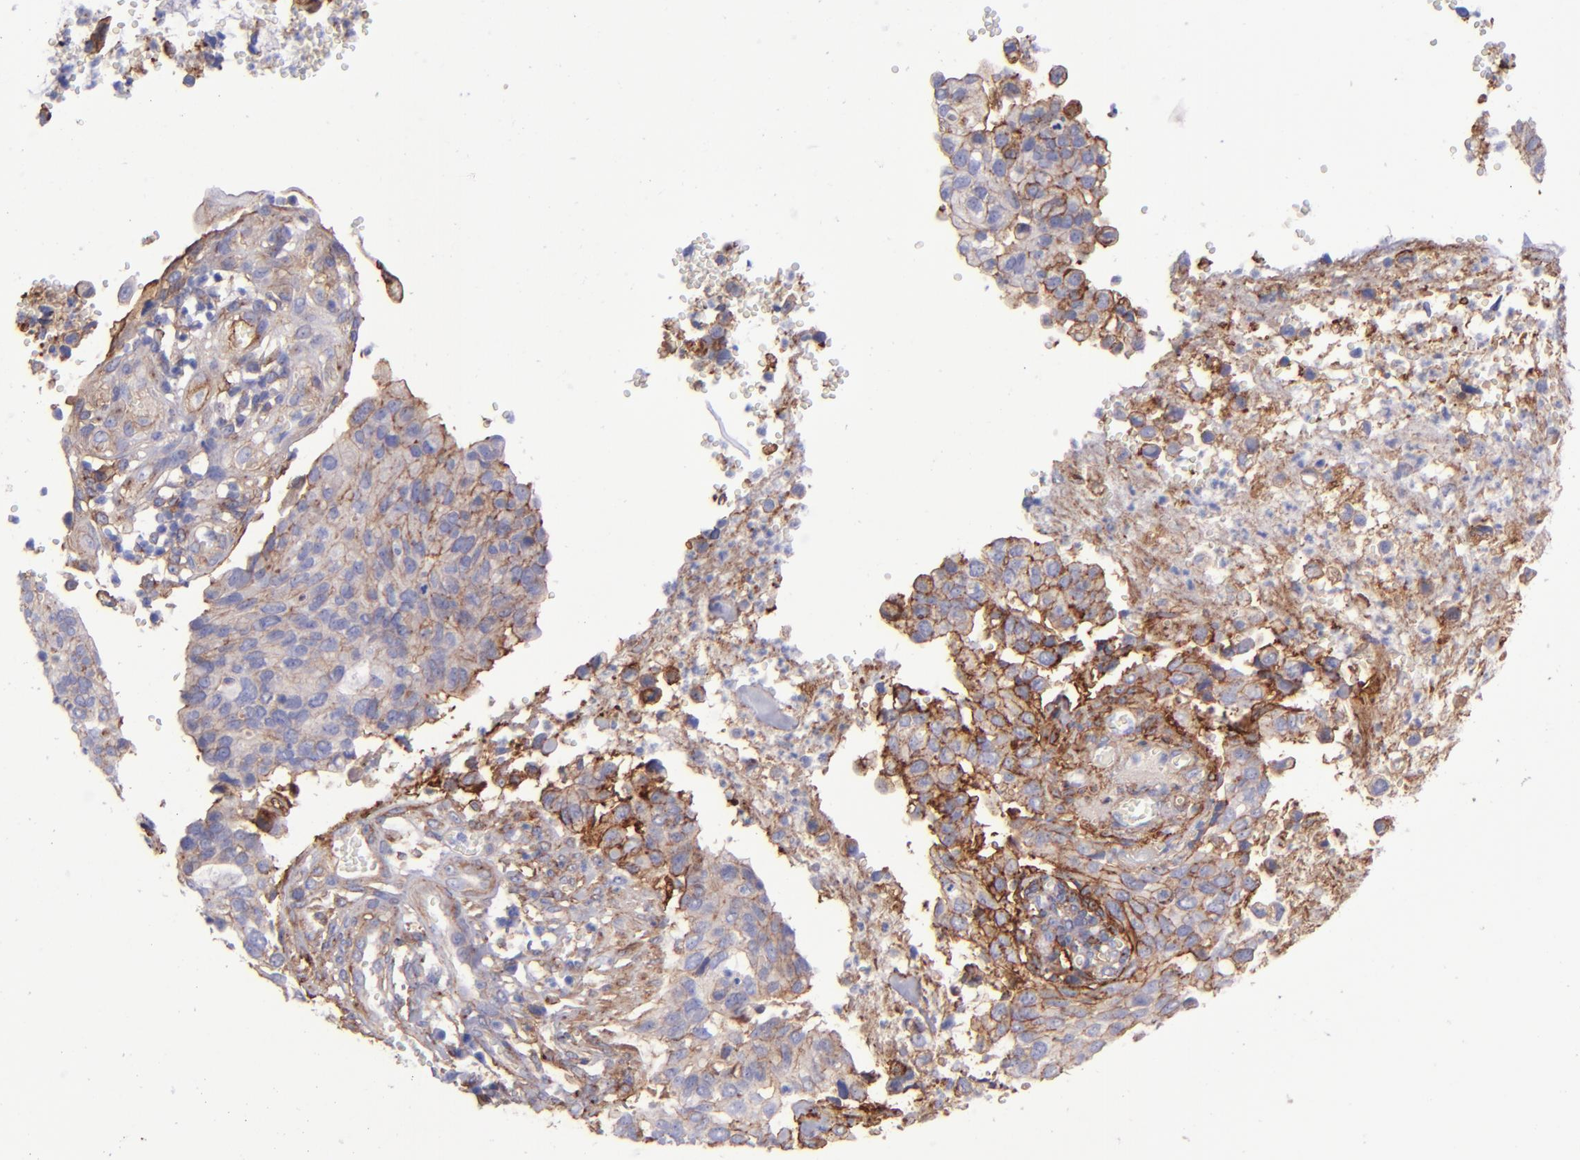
{"staining": {"intensity": "moderate", "quantity": "25%-75%", "location": "cytoplasmic/membranous"}, "tissue": "cervical cancer", "cell_type": "Tumor cells", "image_type": "cancer", "snomed": [{"axis": "morphology", "description": "Normal tissue, NOS"}, {"axis": "morphology", "description": "Squamous cell carcinoma, NOS"}, {"axis": "topography", "description": "Cervix"}], "caption": "The image exhibits staining of cervical cancer, revealing moderate cytoplasmic/membranous protein positivity (brown color) within tumor cells. (brown staining indicates protein expression, while blue staining denotes nuclei).", "gene": "ITGAV", "patient": {"sex": "female", "age": 45}}